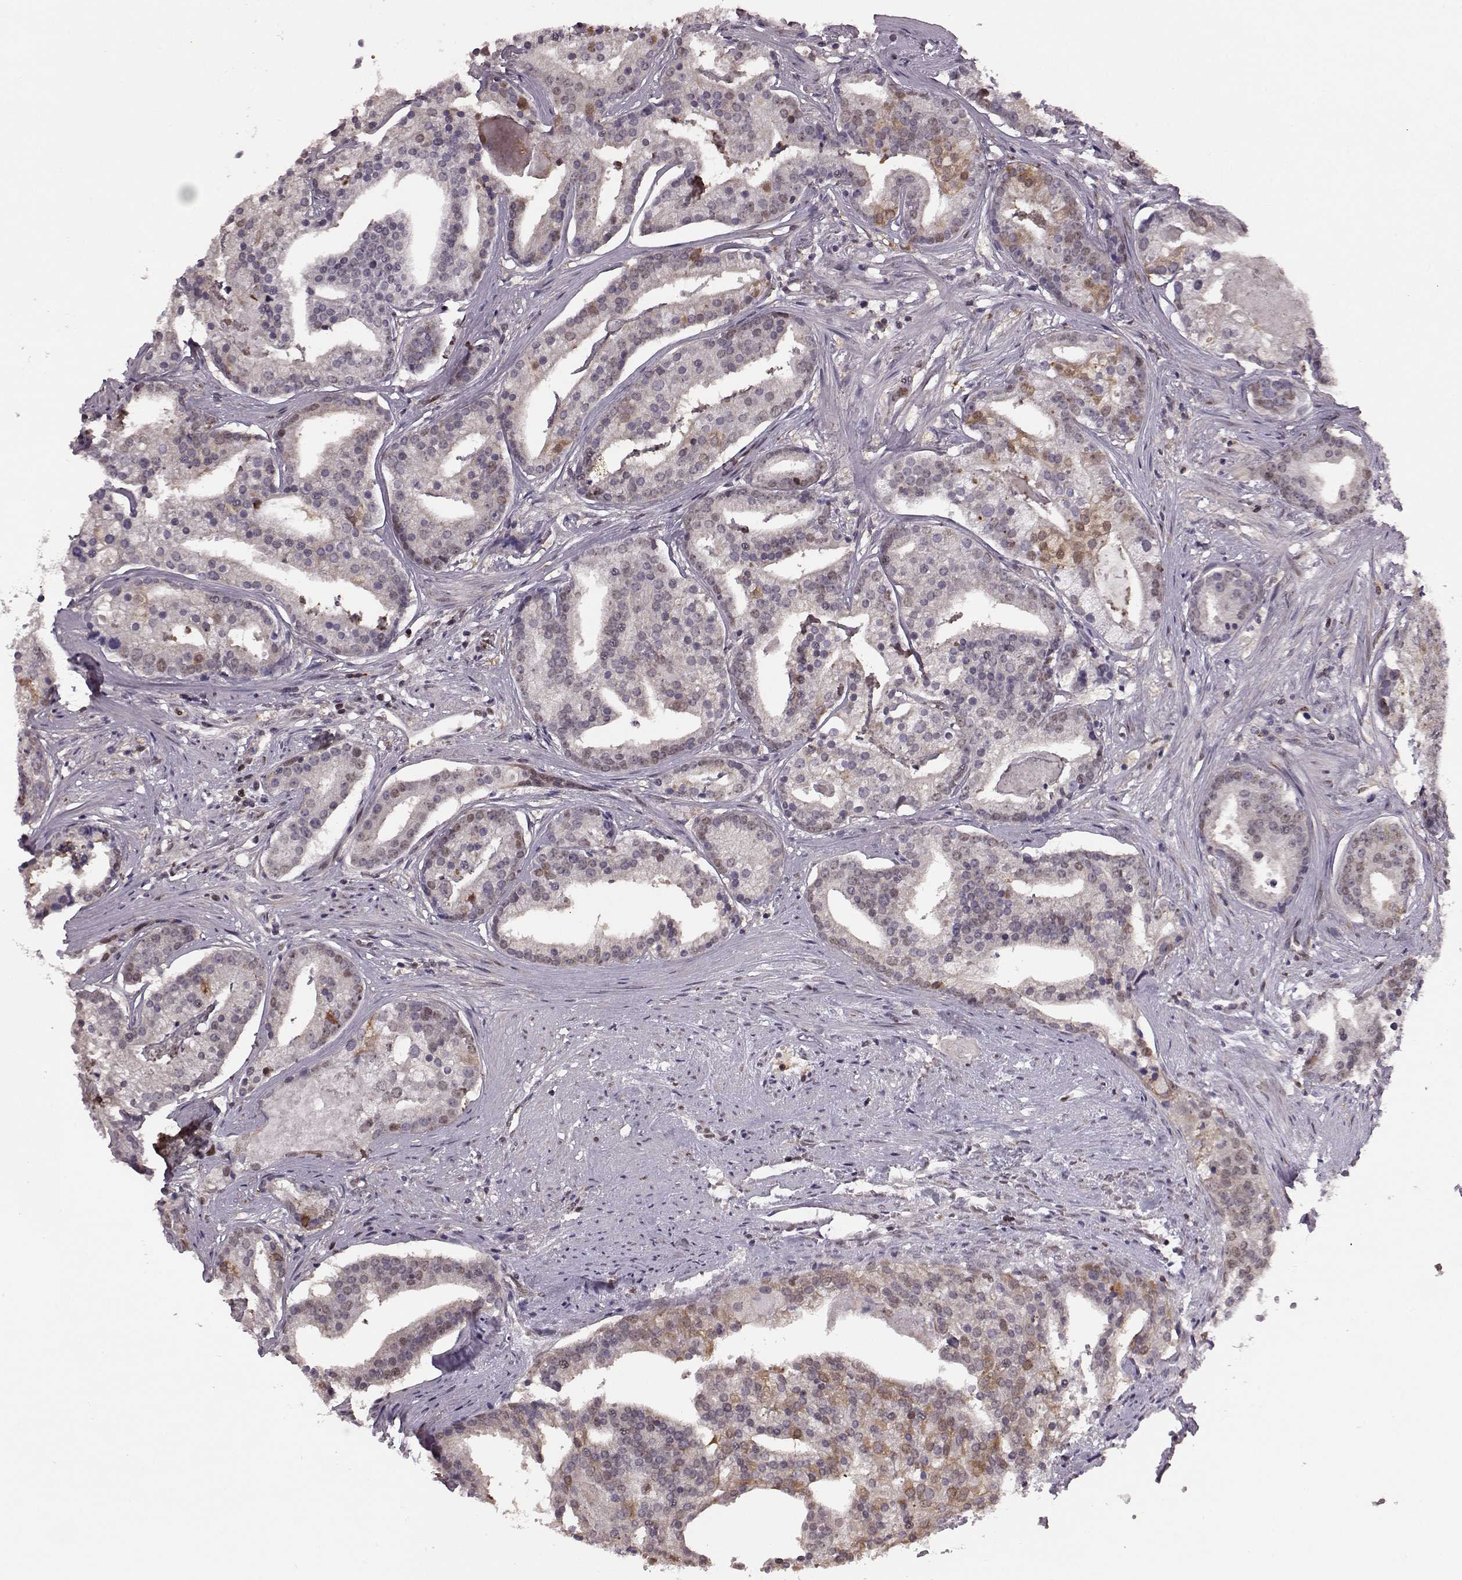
{"staining": {"intensity": "moderate", "quantity": "<25%", "location": "nuclear"}, "tissue": "prostate cancer", "cell_type": "Tumor cells", "image_type": "cancer", "snomed": [{"axis": "morphology", "description": "Adenocarcinoma, NOS"}, {"axis": "topography", "description": "Prostate and seminal vesicle, NOS"}, {"axis": "topography", "description": "Prostate"}], "caption": "IHC of prostate cancer (adenocarcinoma) shows low levels of moderate nuclear expression in approximately <25% of tumor cells.", "gene": "KLF6", "patient": {"sex": "male", "age": 44}}